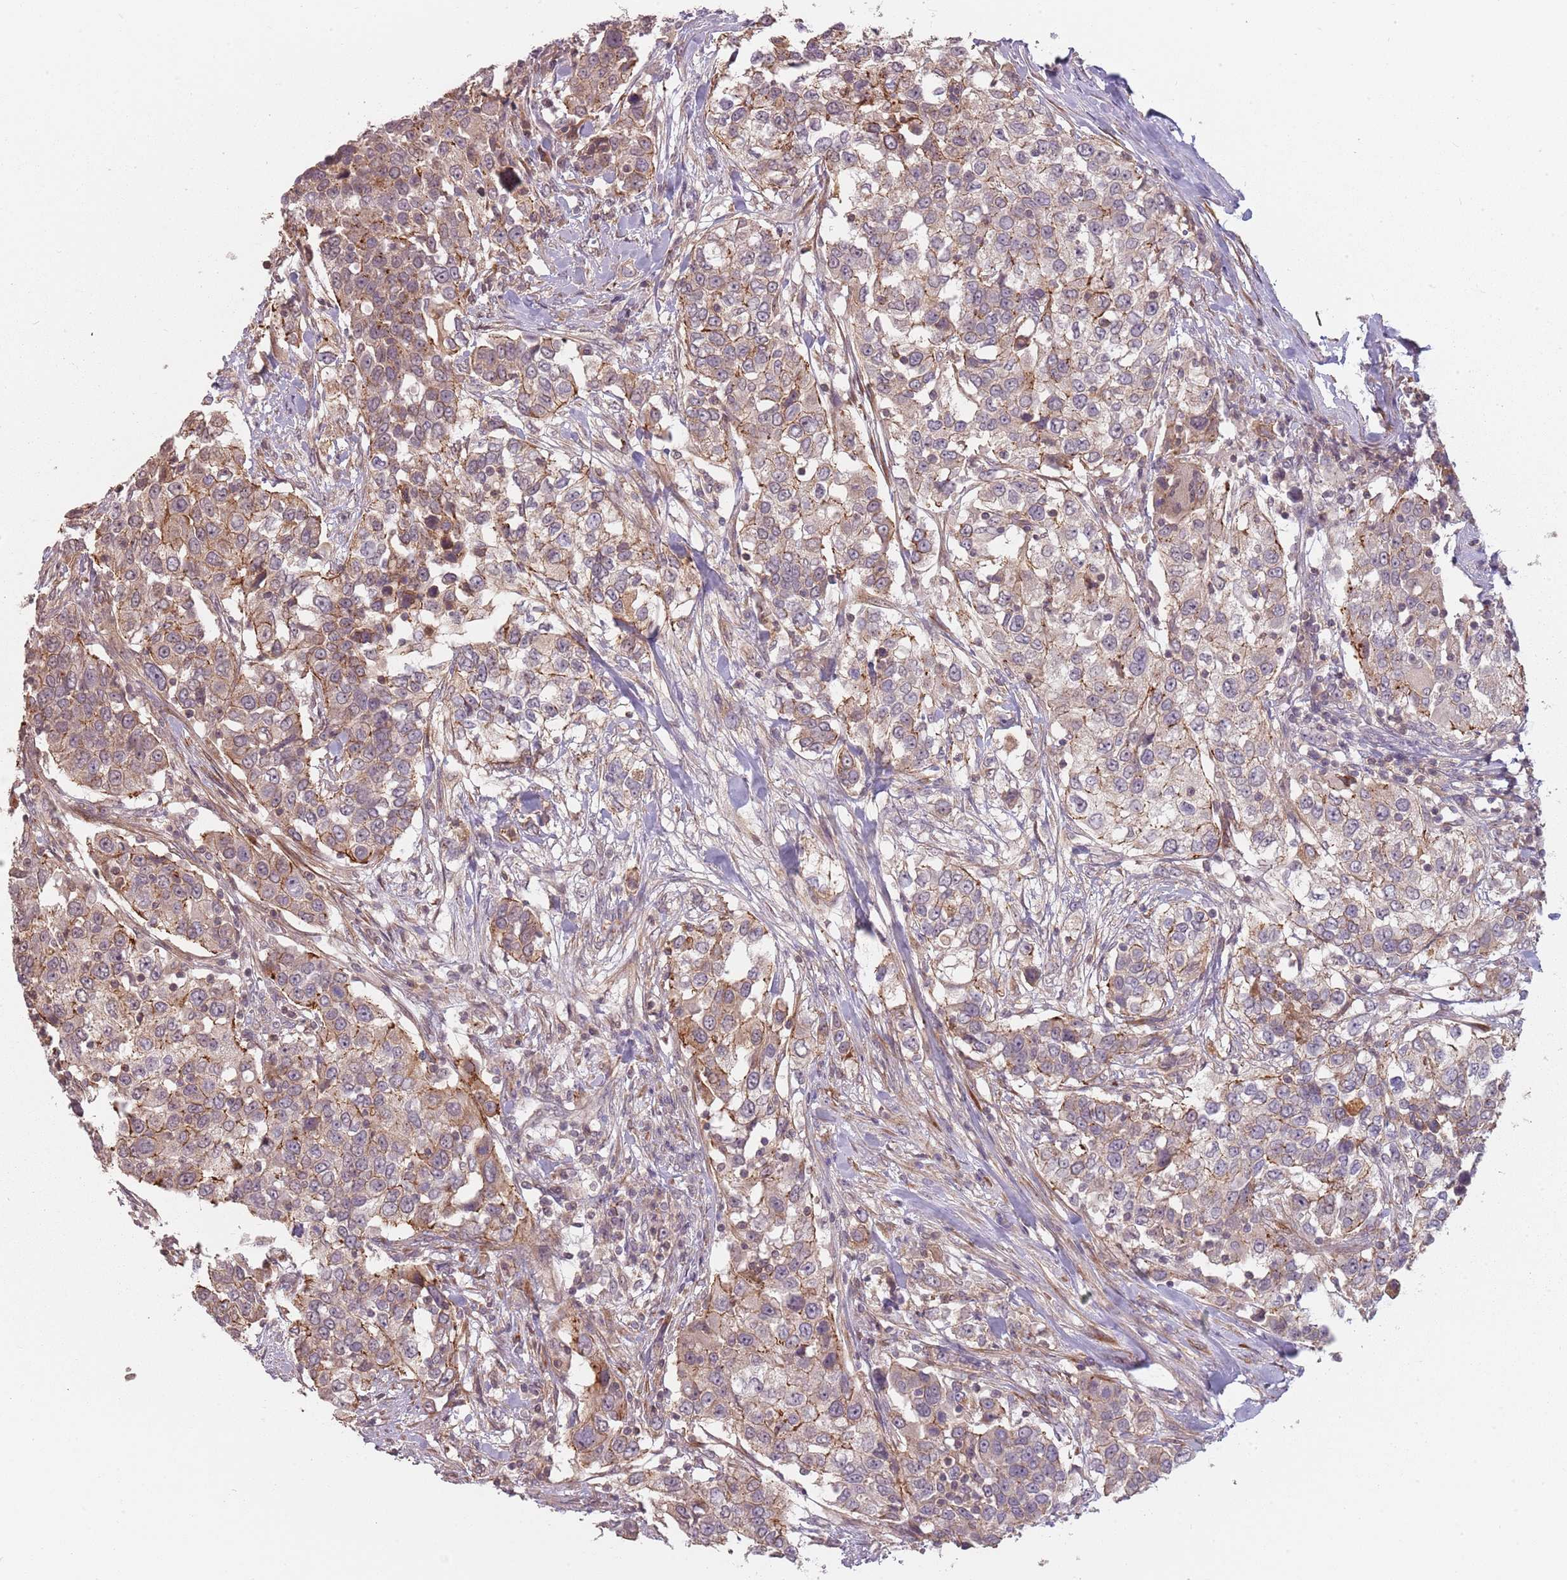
{"staining": {"intensity": "weak", "quantity": "<25%", "location": "cytoplasmic/membranous"}, "tissue": "urothelial cancer", "cell_type": "Tumor cells", "image_type": "cancer", "snomed": [{"axis": "morphology", "description": "Urothelial carcinoma, High grade"}, {"axis": "topography", "description": "Urinary bladder"}], "caption": "This is a photomicrograph of immunohistochemistry (IHC) staining of high-grade urothelial carcinoma, which shows no staining in tumor cells.", "gene": "PPP1R14C", "patient": {"sex": "female", "age": 80}}